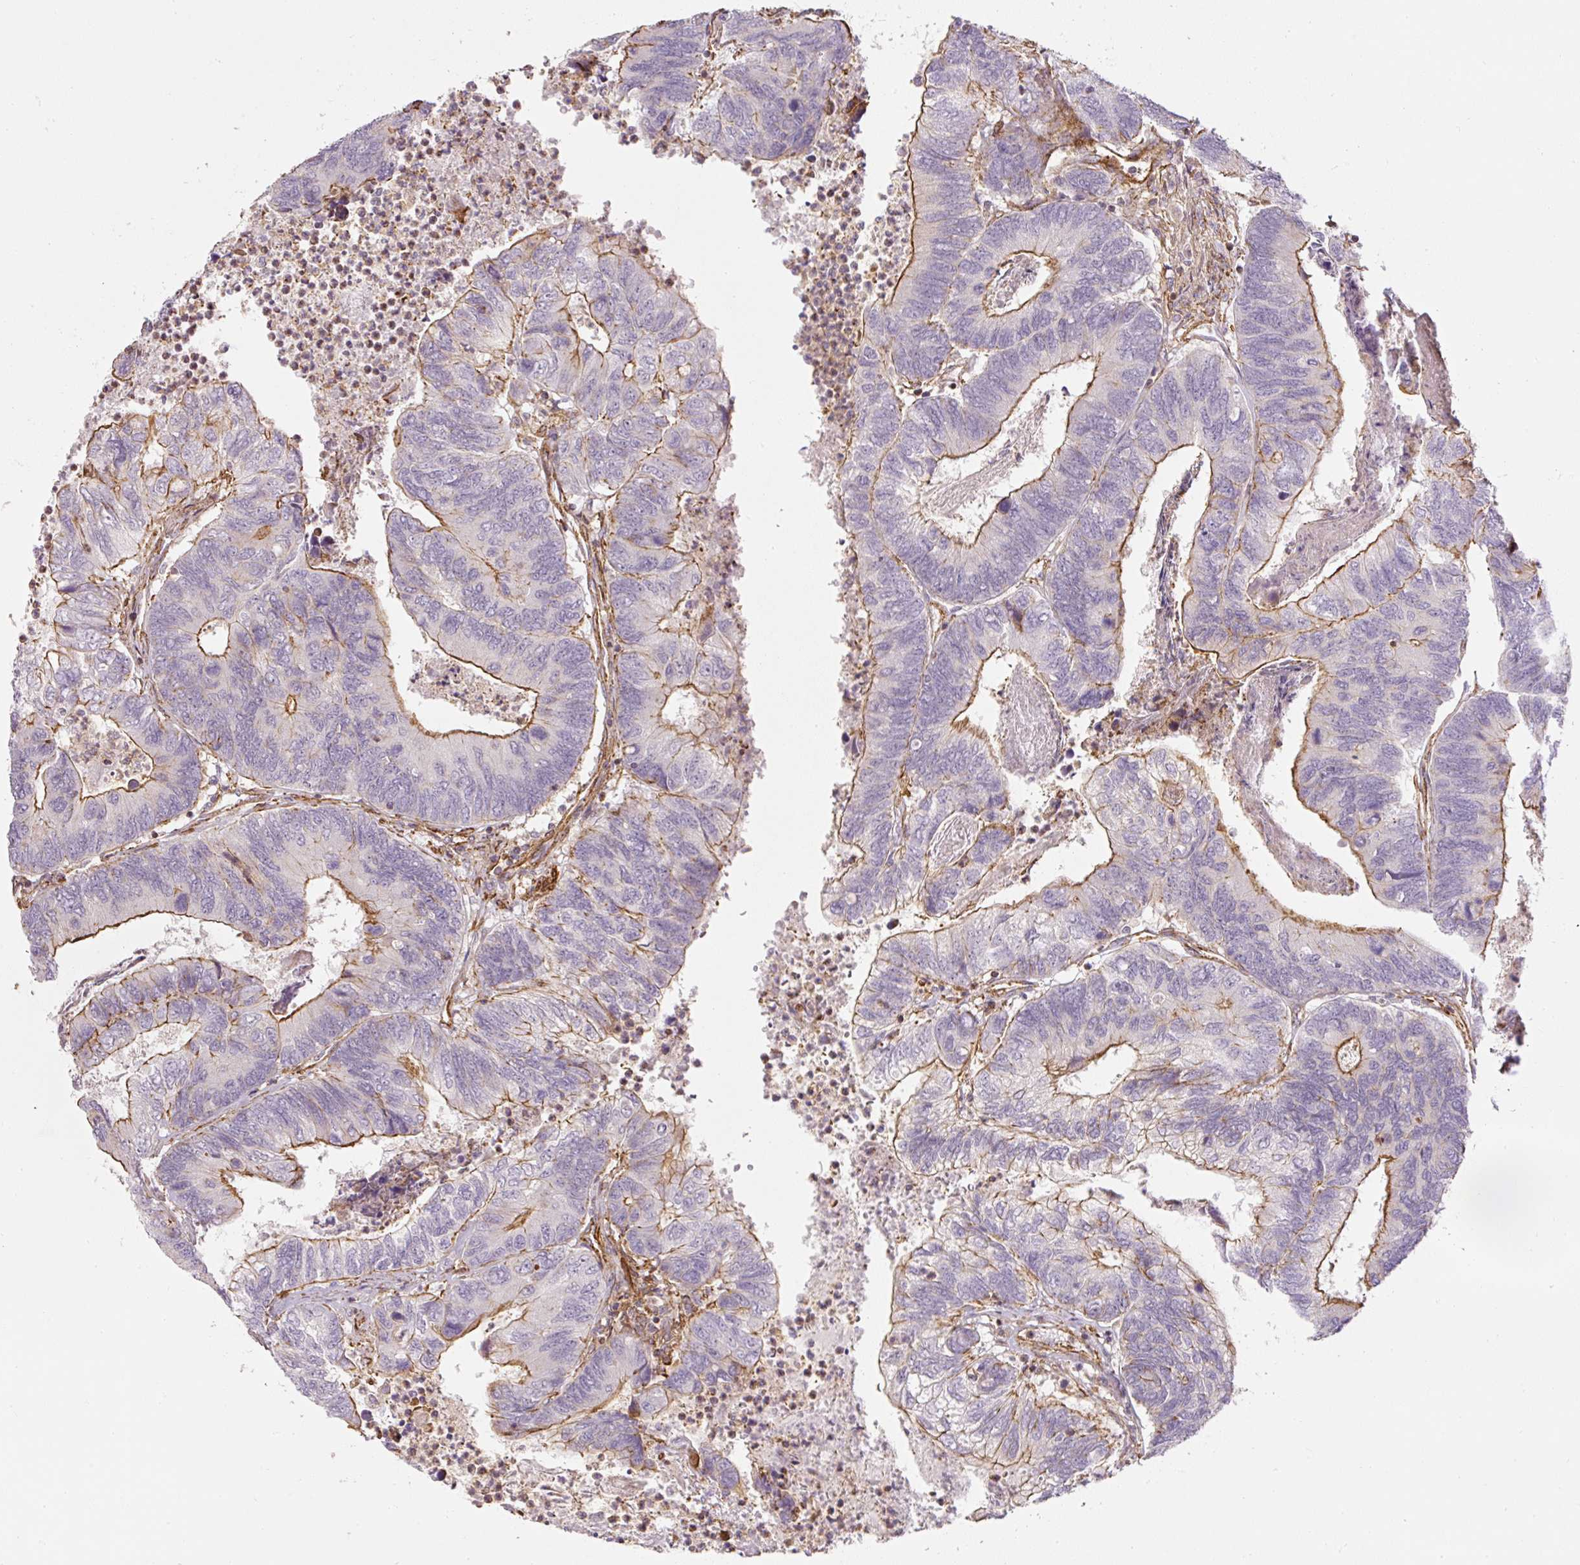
{"staining": {"intensity": "moderate", "quantity": "25%-75%", "location": "cytoplasmic/membranous"}, "tissue": "colorectal cancer", "cell_type": "Tumor cells", "image_type": "cancer", "snomed": [{"axis": "morphology", "description": "Adenocarcinoma, NOS"}, {"axis": "topography", "description": "Colon"}], "caption": "Immunohistochemical staining of colorectal adenocarcinoma shows medium levels of moderate cytoplasmic/membranous protein expression in approximately 25%-75% of tumor cells. (IHC, brightfield microscopy, high magnification).", "gene": "MYL12A", "patient": {"sex": "female", "age": 67}}